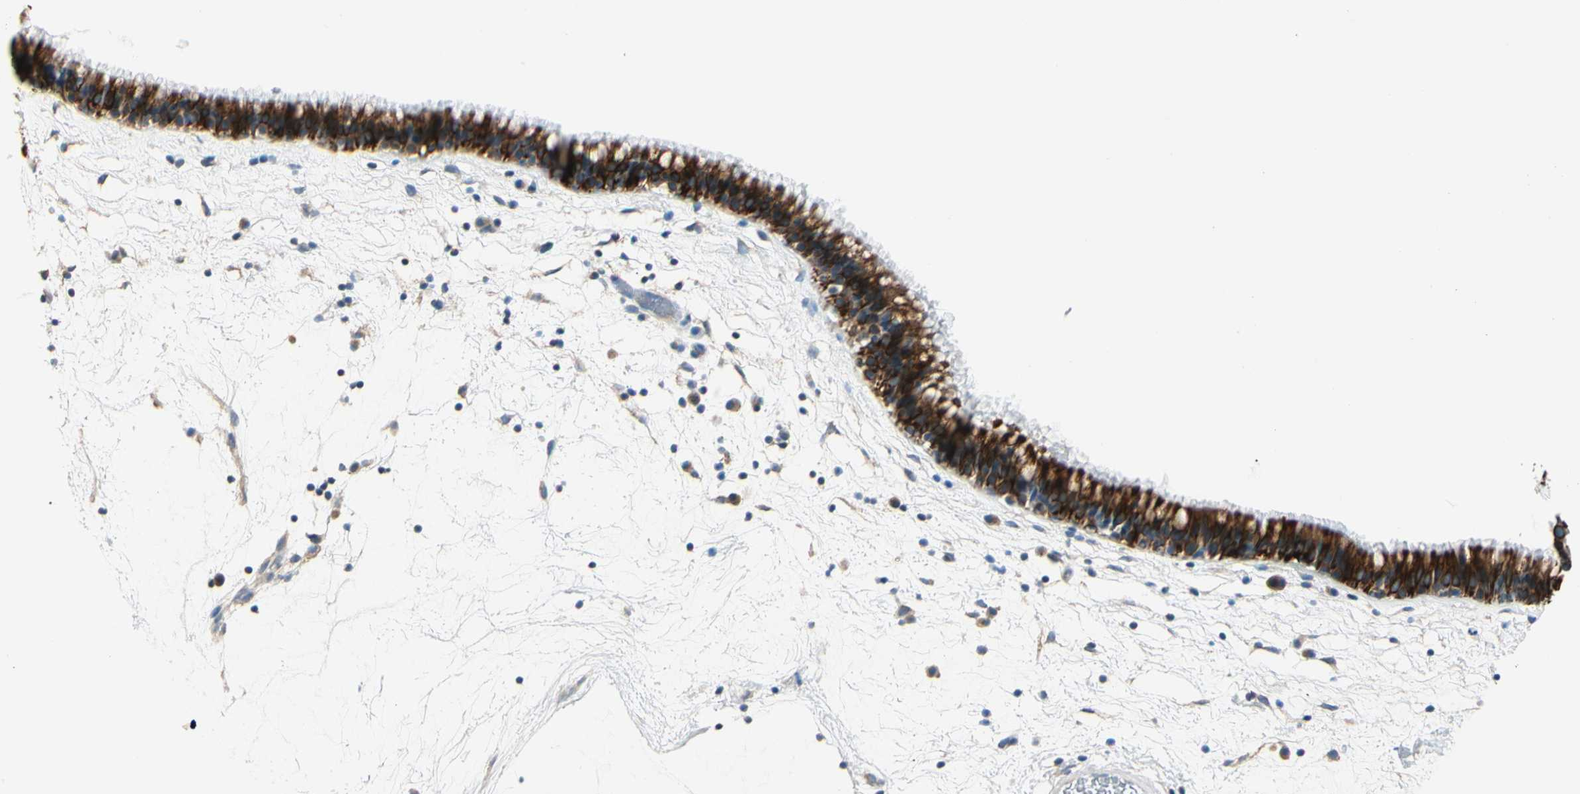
{"staining": {"intensity": "strong", "quantity": ">75%", "location": "cytoplasmic/membranous"}, "tissue": "nasopharynx", "cell_type": "Respiratory epithelial cells", "image_type": "normal", "snomed": [{"axis": "morphology", "description": "Normal tissue, NOS"}, {"axis": "morphology", "description": "Inflammation, NOS"}, {"axis": "topography", "description": "Nasopharynx"}], "caption": "Normal nasopharynx was stained to show a protein in brown. There is high levels of strong cytoplasmic/membranous expression in approximately >75% of respiratory epithelial cells.", "gene": "DUSP12", "patient": {"sex": "male", "age": 48}}